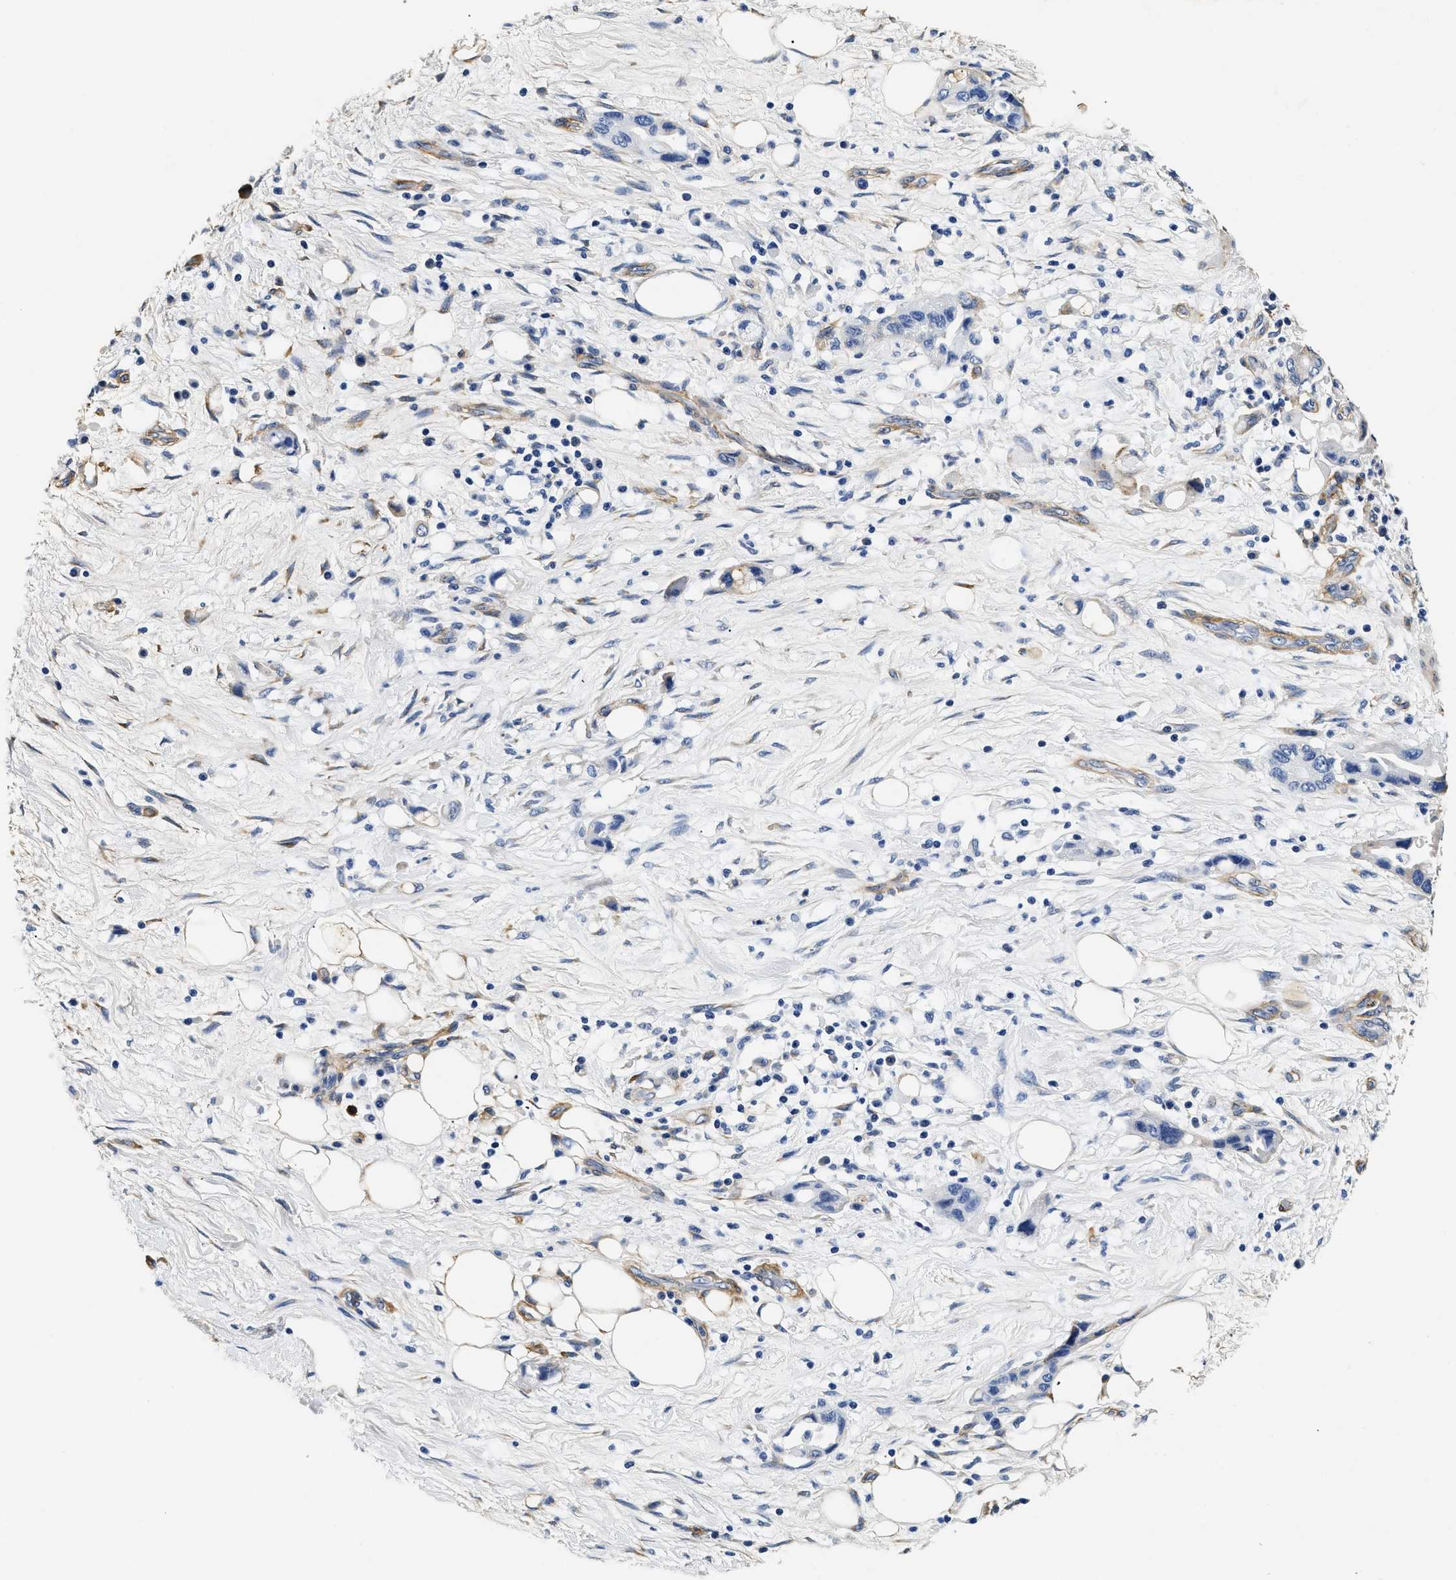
{"staining": {"intensity": "negative", "quantity": "none", "location": "none"}, "tissue": "pancreatic cancer", "cell_type": "Tumor cells", "image_type": "cancer", "snomed": [{"axis": "morphology", "description": "Adenocarcinoma, NOS"}, {"axis": "topography", "description": "Pancreas"}], "caption": "High magnification brightfield microscopy of adenocarcinoma (pancreatic) stained with DAB (brown) and counterstained with hematoxylin (blue): tumor cells show no significant expression.", "gene": "LAMA3", "patient": {"sex": "female", "age": 57}}